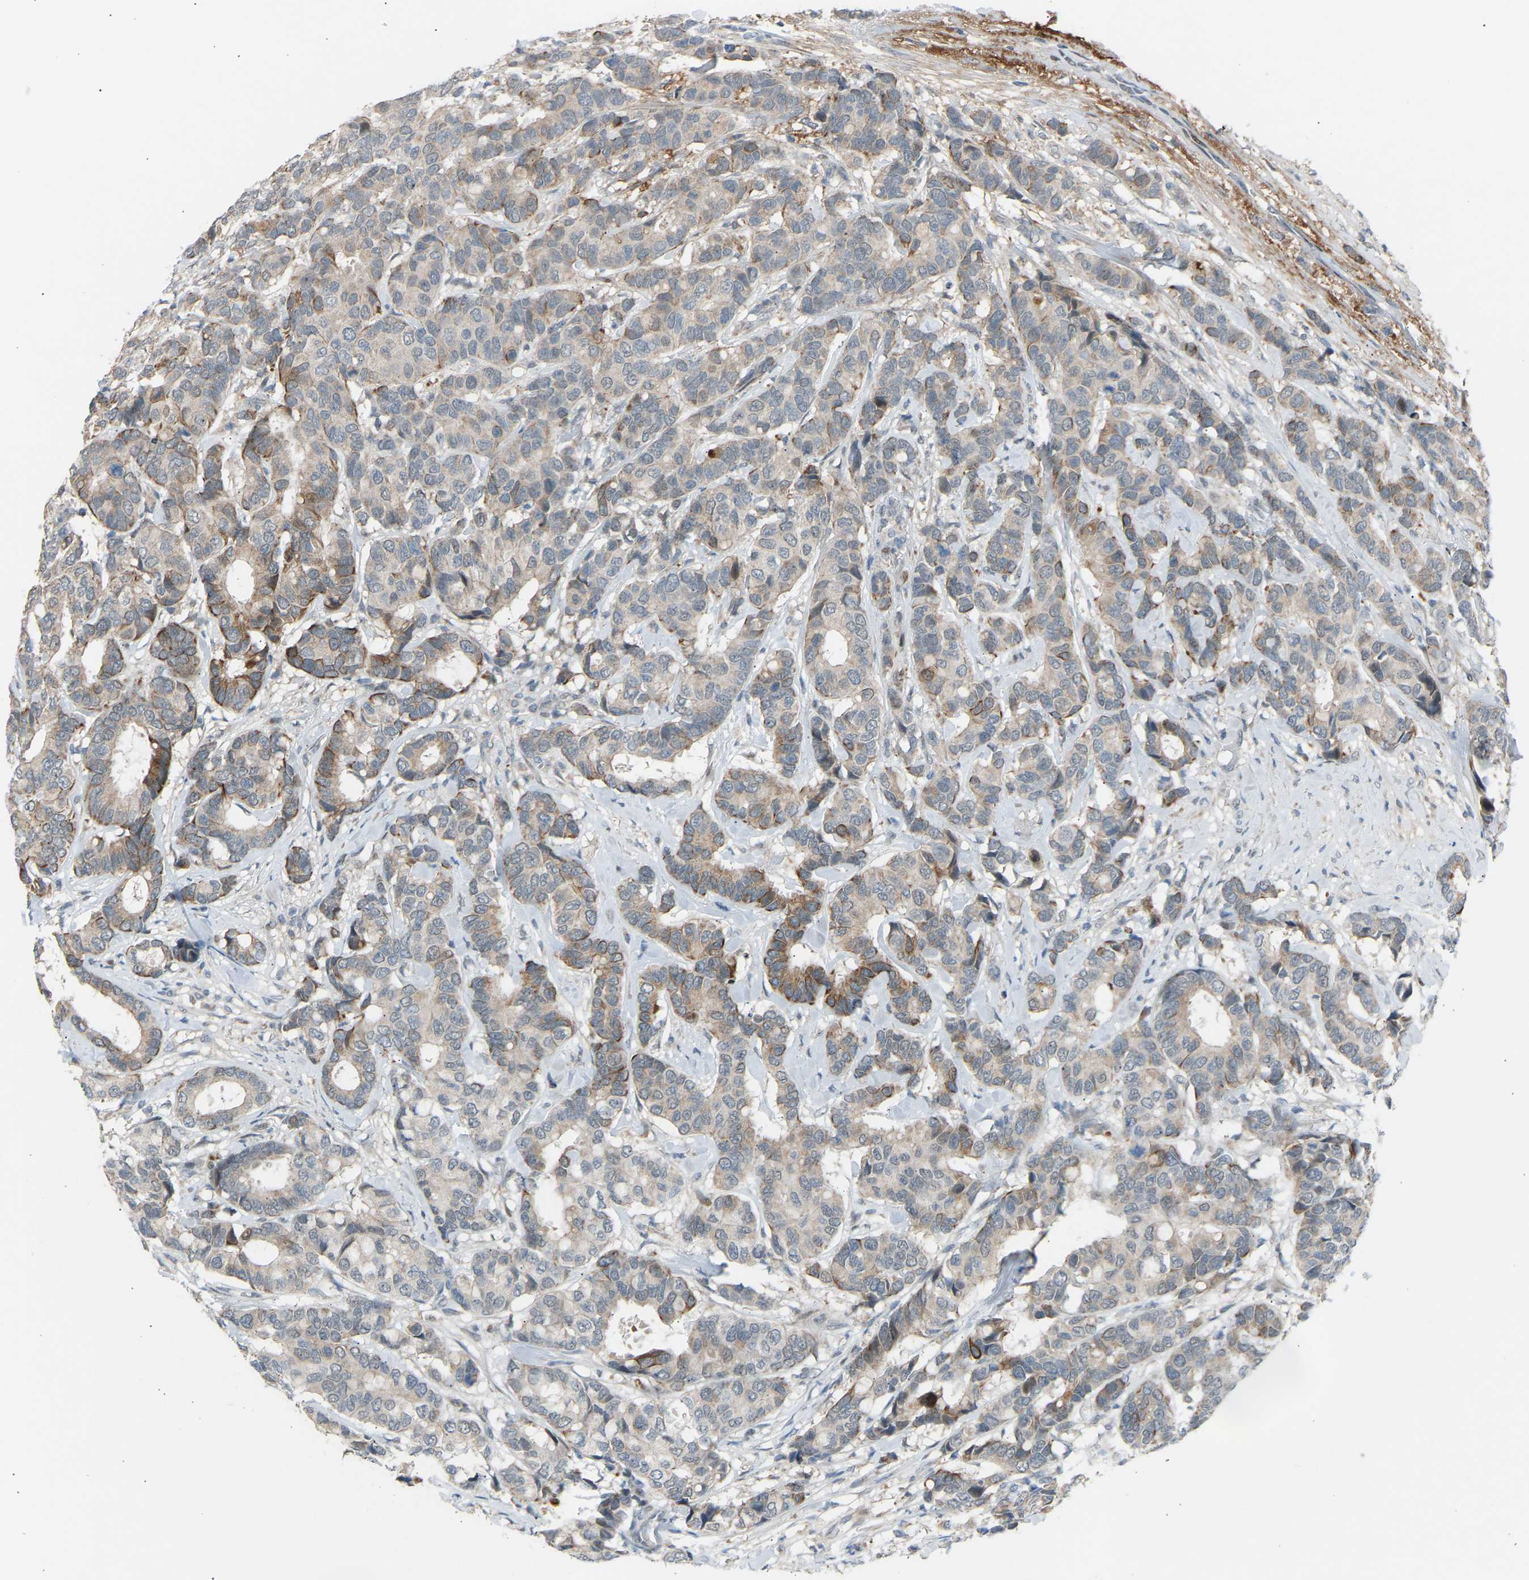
{"staining": {"intensity": "moderate", "quantity": "<25%", "location": "cytoplasmic/membranous"}, "tissue": "breast cancer", "cell_type": "Tumor cells", "image_type": "cancer", "snomed": [{"axis": "morphology", "description": "Duct carcinoma"}, {"axis": "topography", "description": "Breast"}], "caption": "DAB immunohistochemical staining of human breast cancer reveals moderate cytoplasmic/membranous protein positivity in about <25% of tumor cells. The protein is shown in brown color, while the nuclei are stained blue.", "gene": "VPS41", "patient": {"sex": "female", "age": 87}}